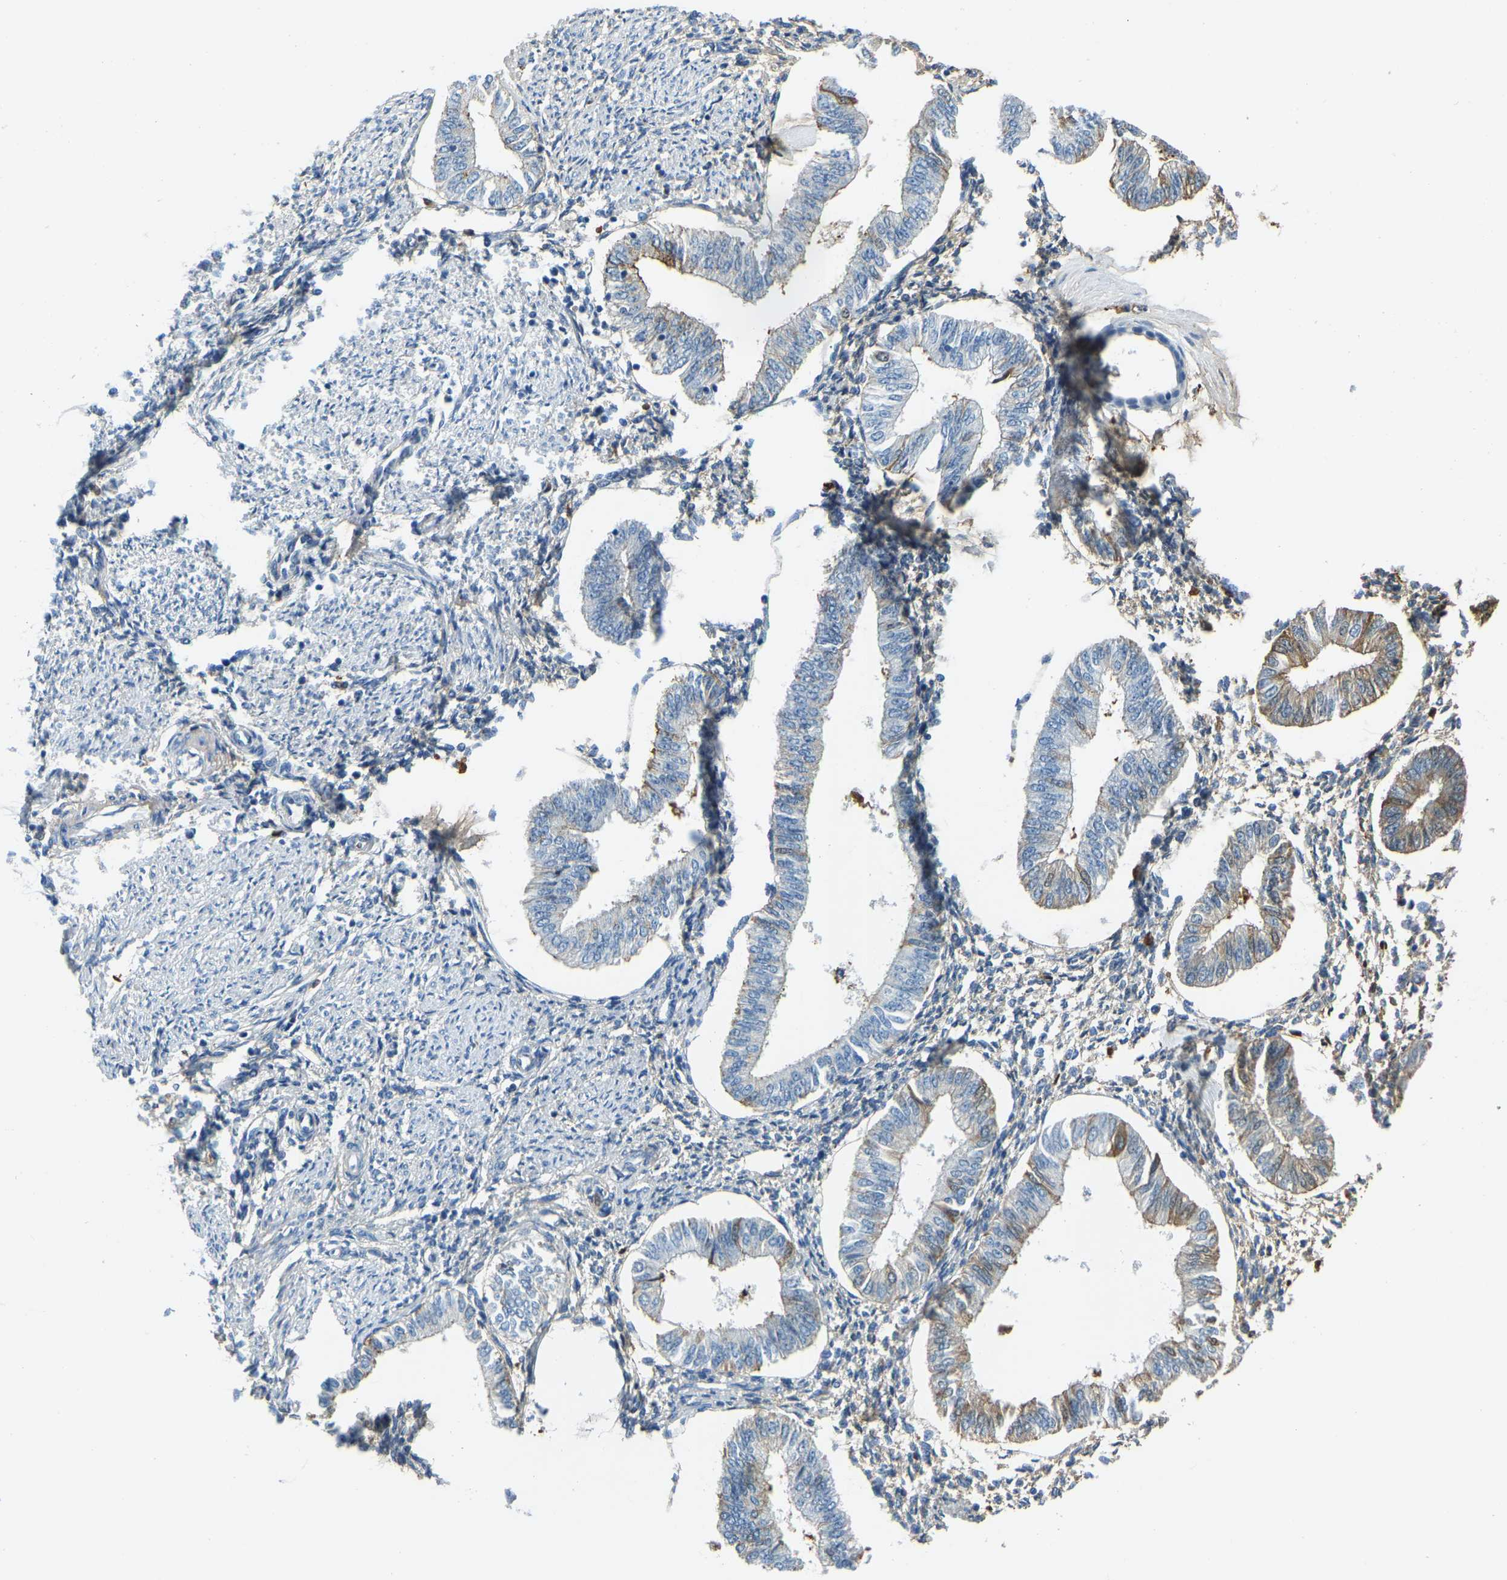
{"staining": {"intensity": "negative", "quantity": "none", "location": "none"}, "tissue": "endometrium", "cell_type": "Cells in endometrial stroma", "image_type": "normal", "snomed": [{"axis": "morphology", "description": "Normal tissue, NOS"}, {"axis": "topography", "description": "Endometrium"}], "caption": "The histopathology image shows no staining of cells in endometrial stroma in unremarkable endometrium.", "gene": "THBS4", "patient": {"sex": "female", "age": 50}}